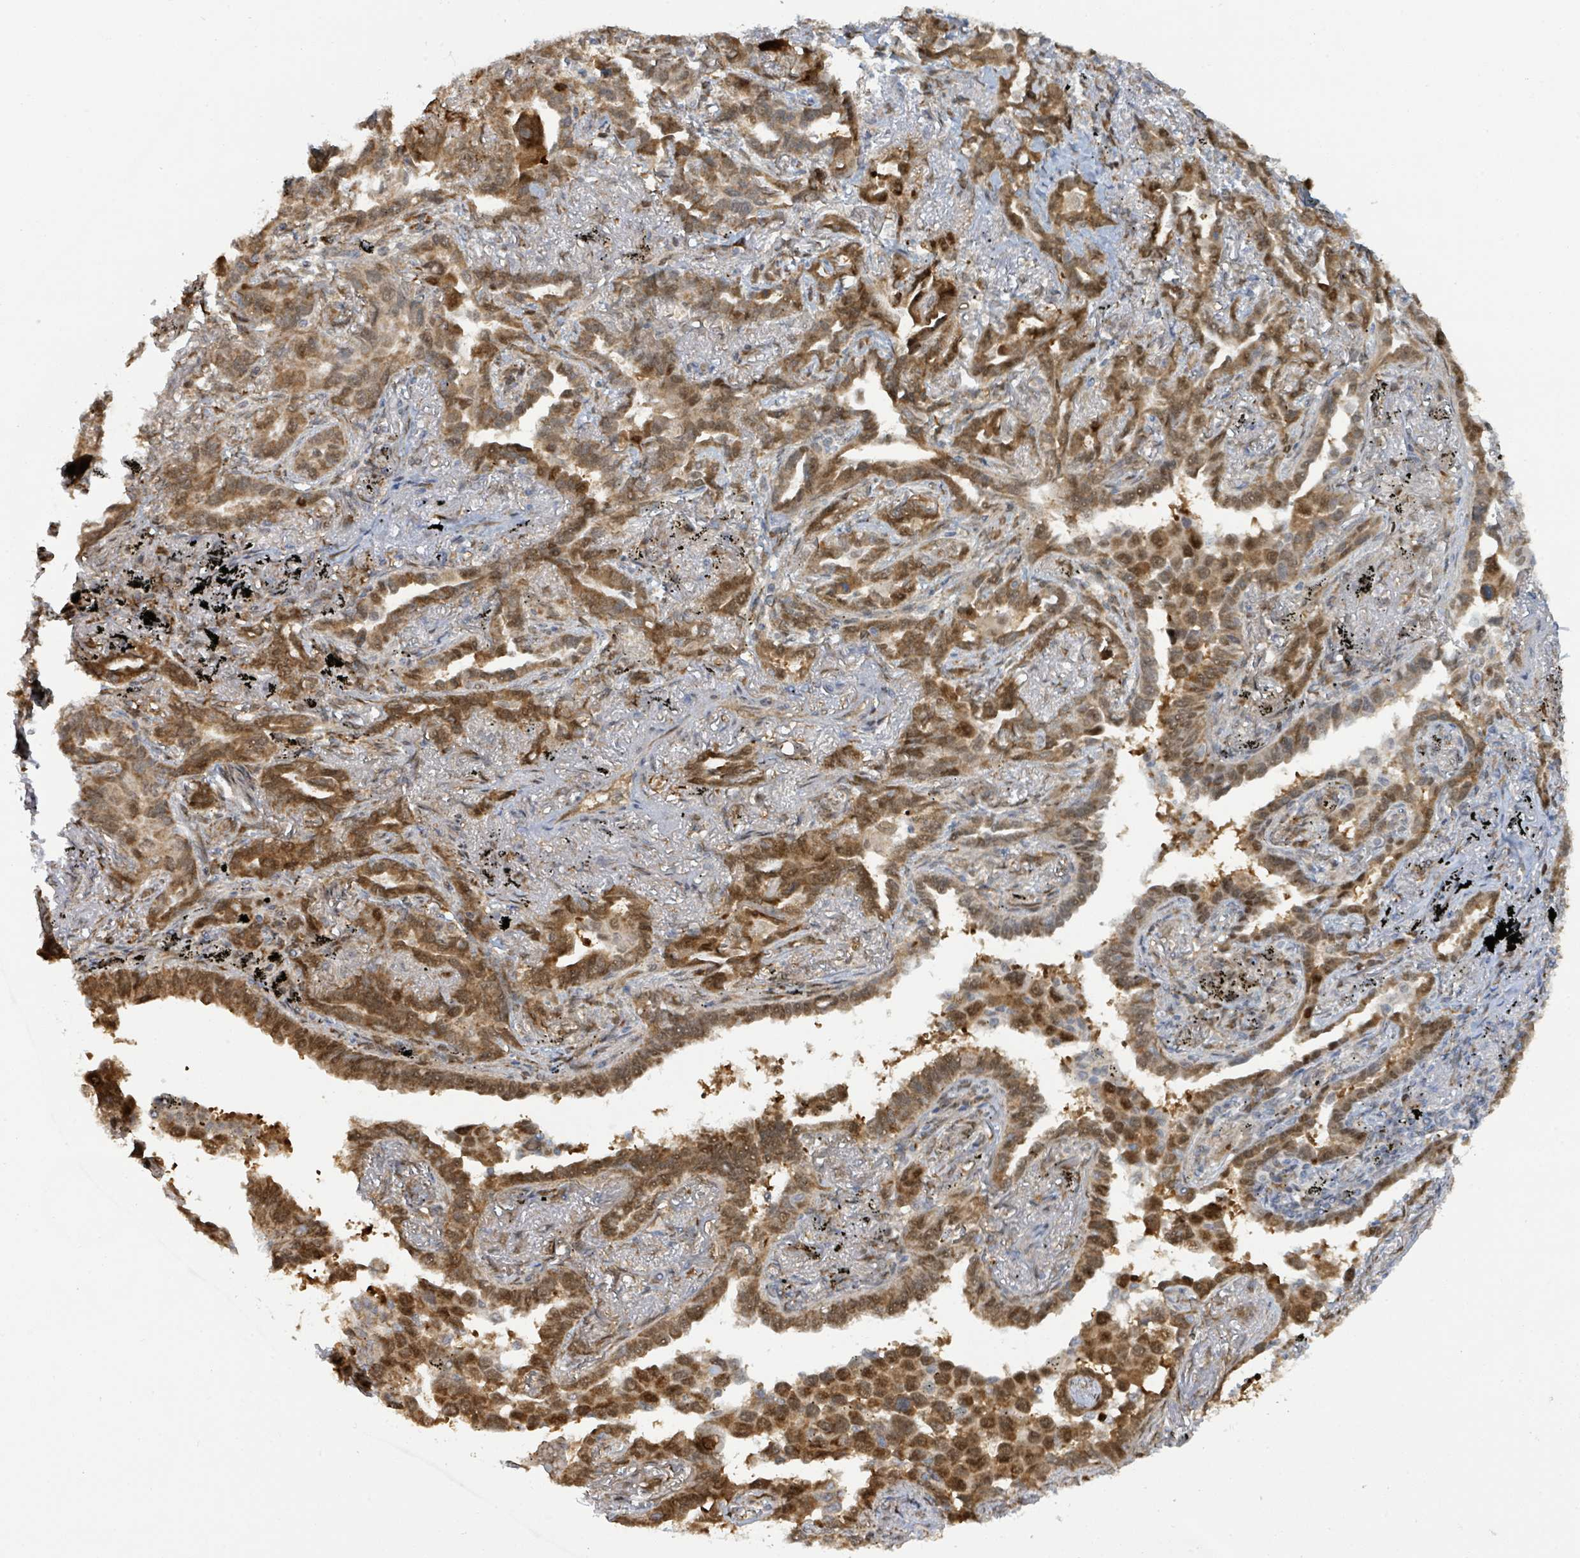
{"staining": {"intensity": "strong", "quantity": ">75%", "location": "cytoplasmic/membranous,nuclear"}, "tissue": "lung cancer", "cell_type": "Tumor cells", "image_type": "cancer", "snomed": [{"axis": "morphology", "description": "Adenocarcinoma, NOS"}, {"axis": "topography", "description": "Lung"}], "caption": "Immunohistochemistry photomicrograph of lung adenocarcinoma stained for a protein (brown), which displays high levels of strong cytoplasmic/membranous and nuclear staining in about >75% of tumor cells.", "gene": "PSMB7", "patient": {"sex": "male", "age": 67}}